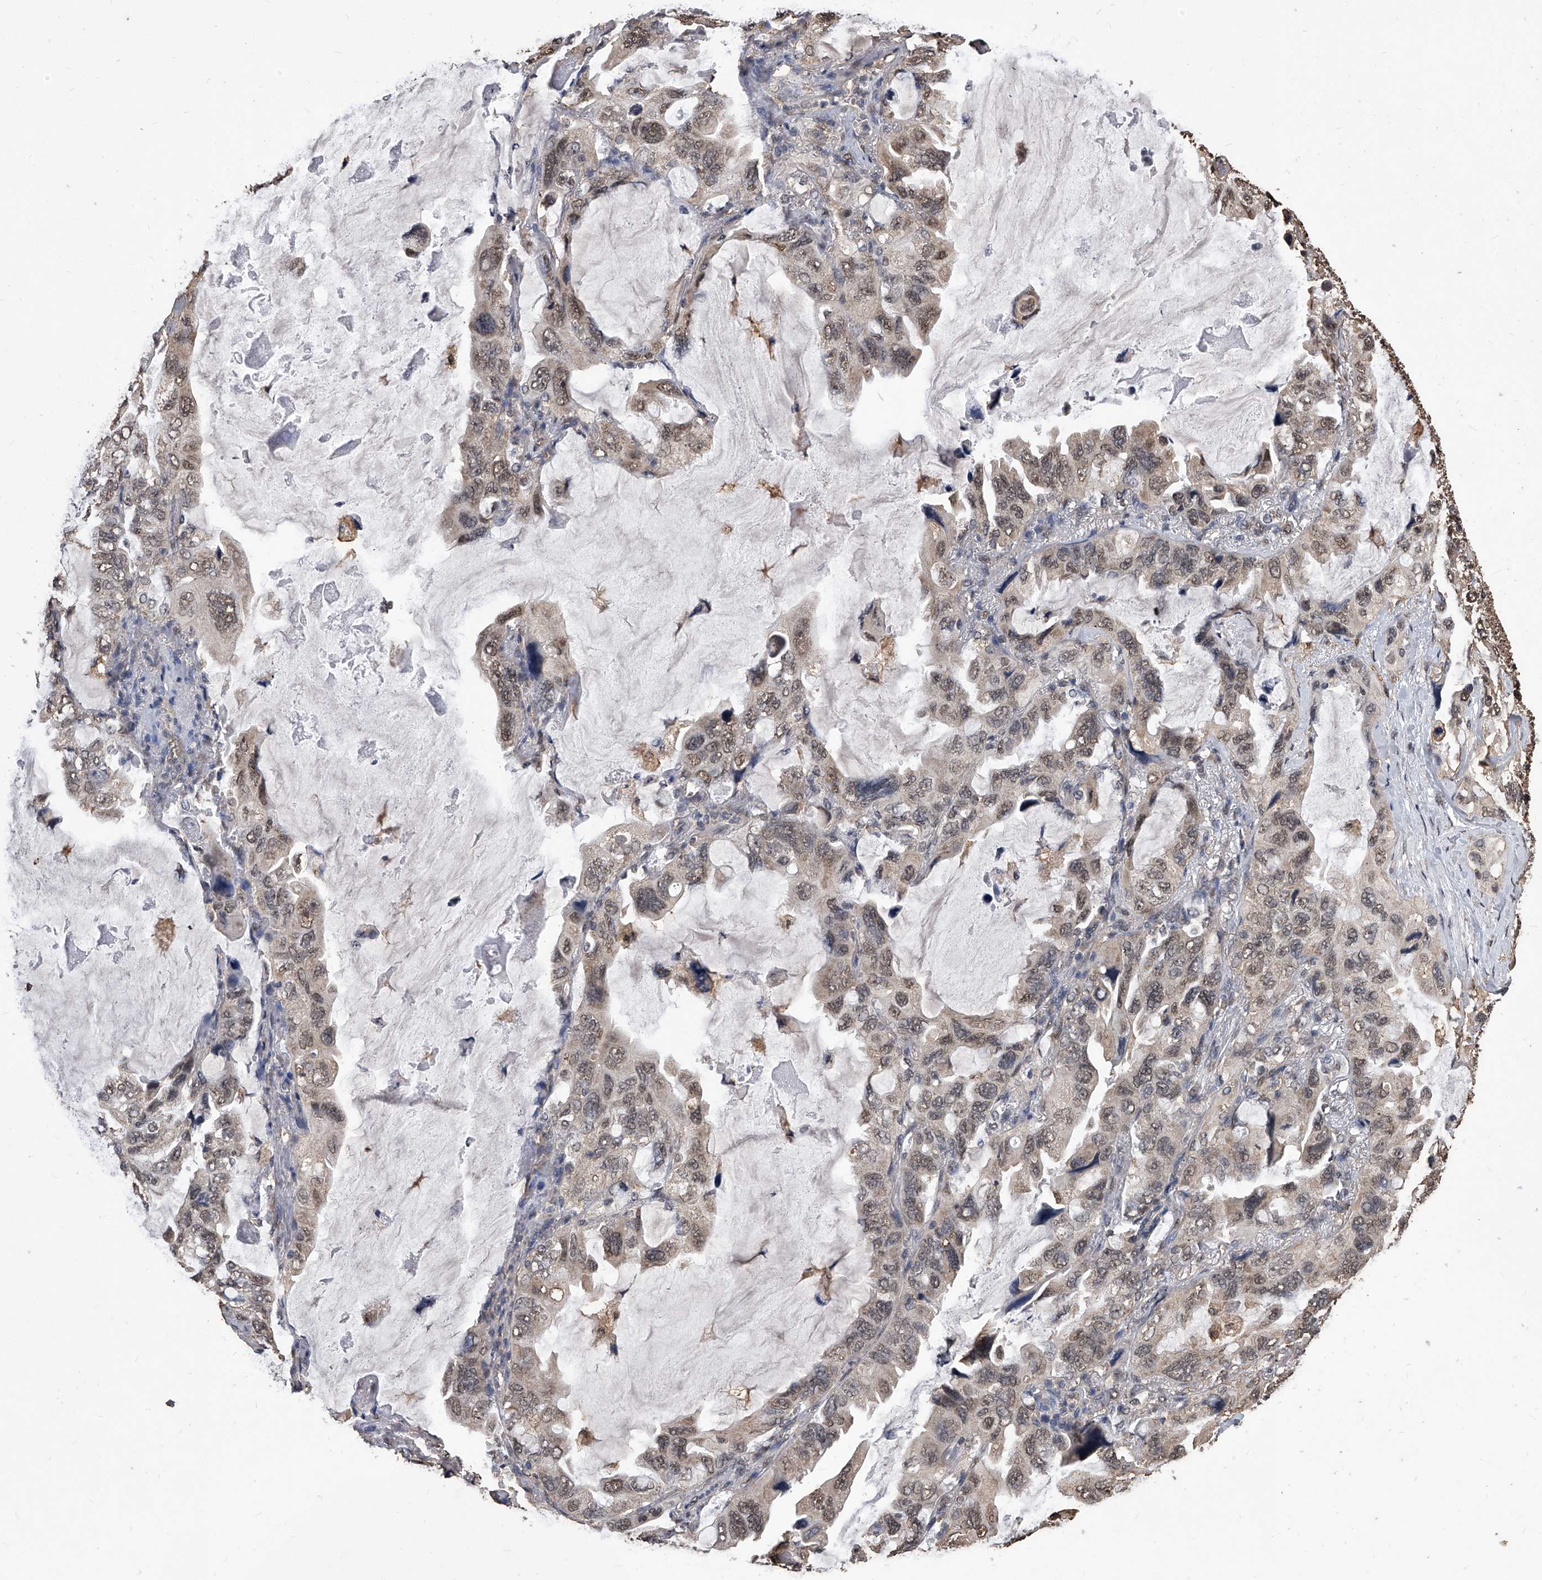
{"staining": {"intensity": "moderate", "quantity": ">75%", "location": "cytoplasmic/membranous,nuclear"}, "tissue": "lung cancer", "cell_type": "Tumor cells", "image_type": "cancer", "snomed": [{"axis": "morphology", "description": "Squamous cell carcinoma, NOS"}, {"axis": "topography", "description": "Lung"}], "caption": "This is an image of IHC staining of squamous cell carcinoma (lung), which shows moderate staining in the cytoplasmic/membranous and nuclear of tumor cells.", "gene": "FBXL4", "patient": {"sex": "female", "age": 73}}